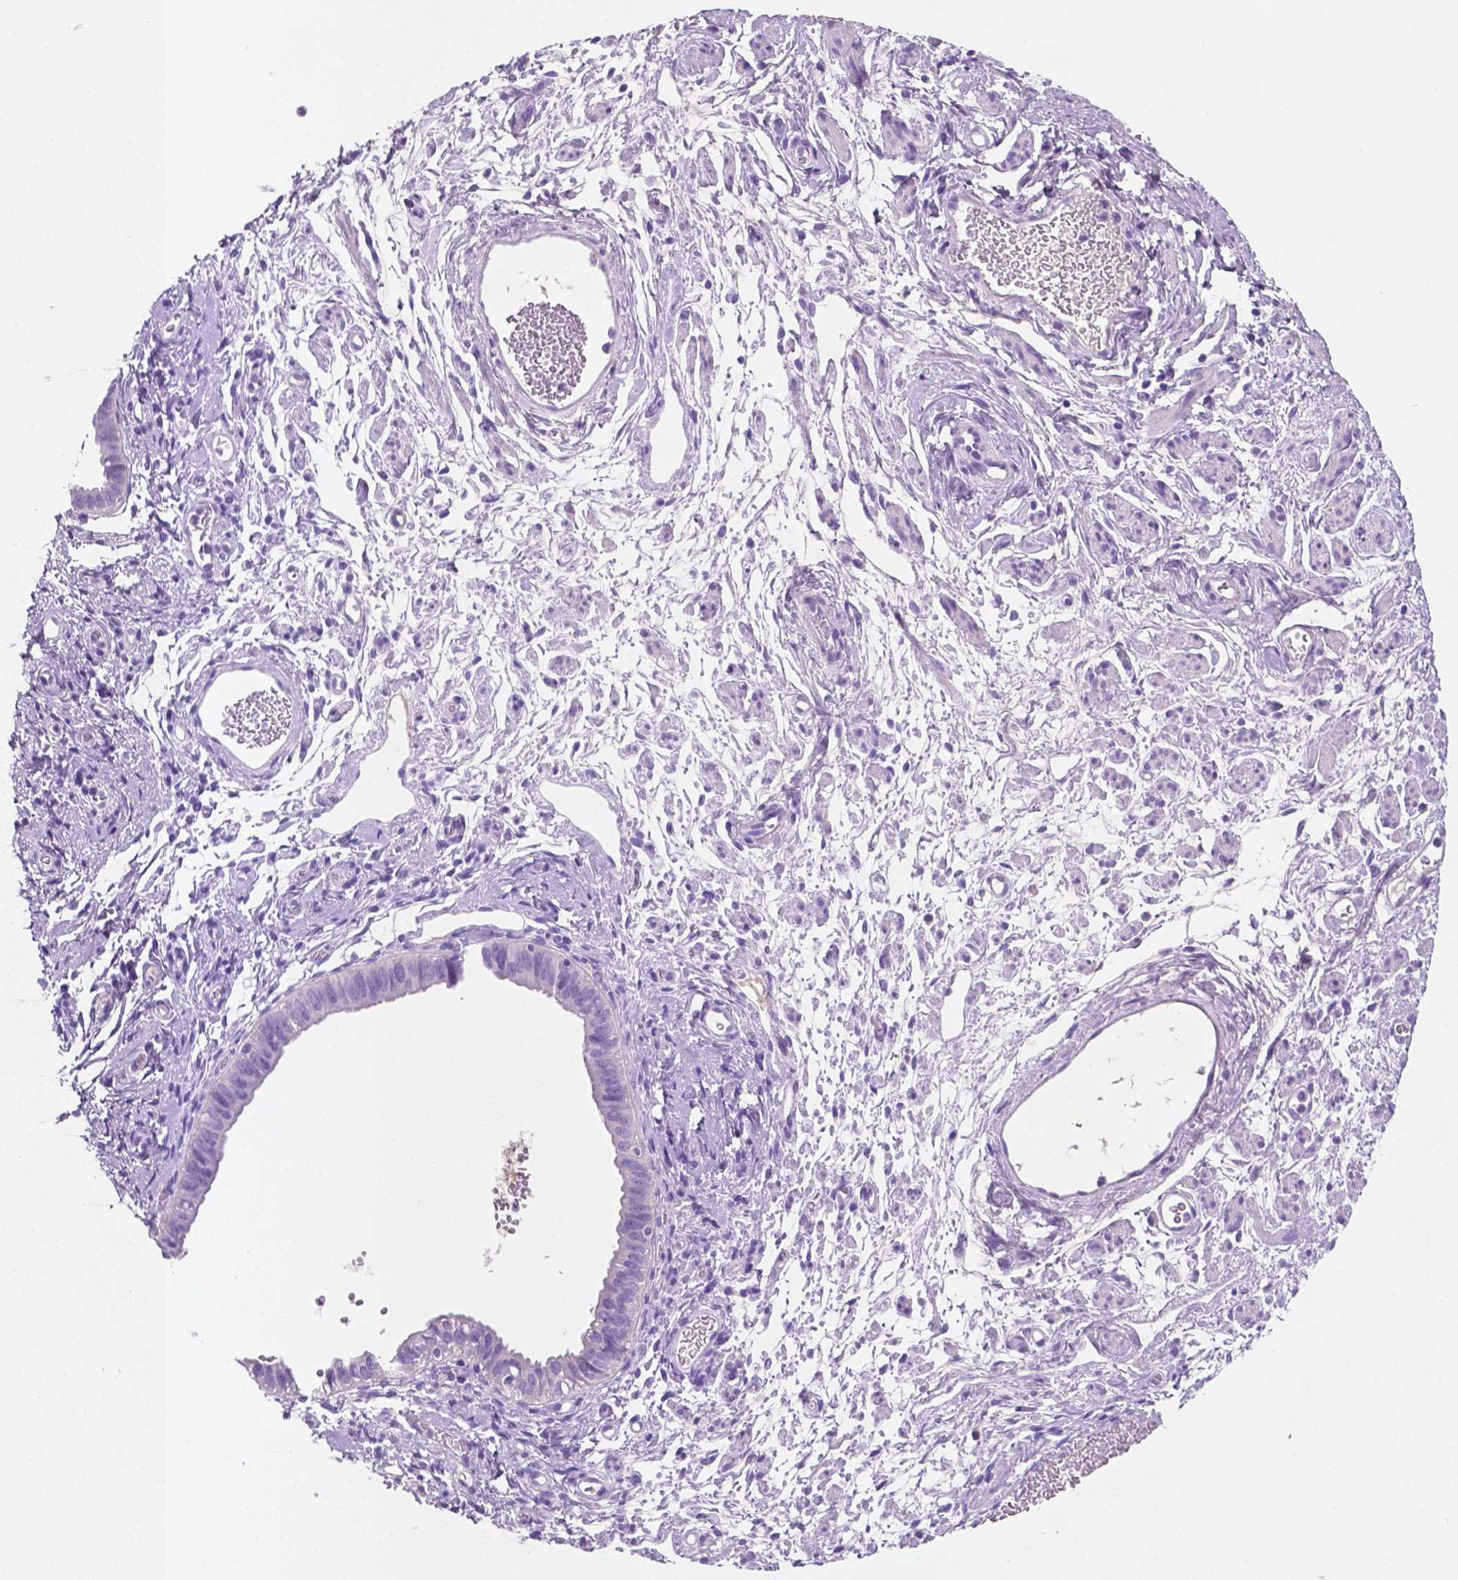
{"staining": {"intensity": "negative", "quantity": "none", "location": "none"}, "tissue": "ovarian cancer", "cell_type": "Tumor cells", "image_type": "cancer", "snomed": [{"axis": "morphology", "description": "Carcinoma, endometroid"}, {"axis": "topography", "description": "Ovary"}], "caption": "Endometroid carcinoma (ovarian) was stained to show a protein in brown. There is no significant positivity in tumor cells.", "gene": "POU4F1", "patient": {"sex": "female", "age": 85}}